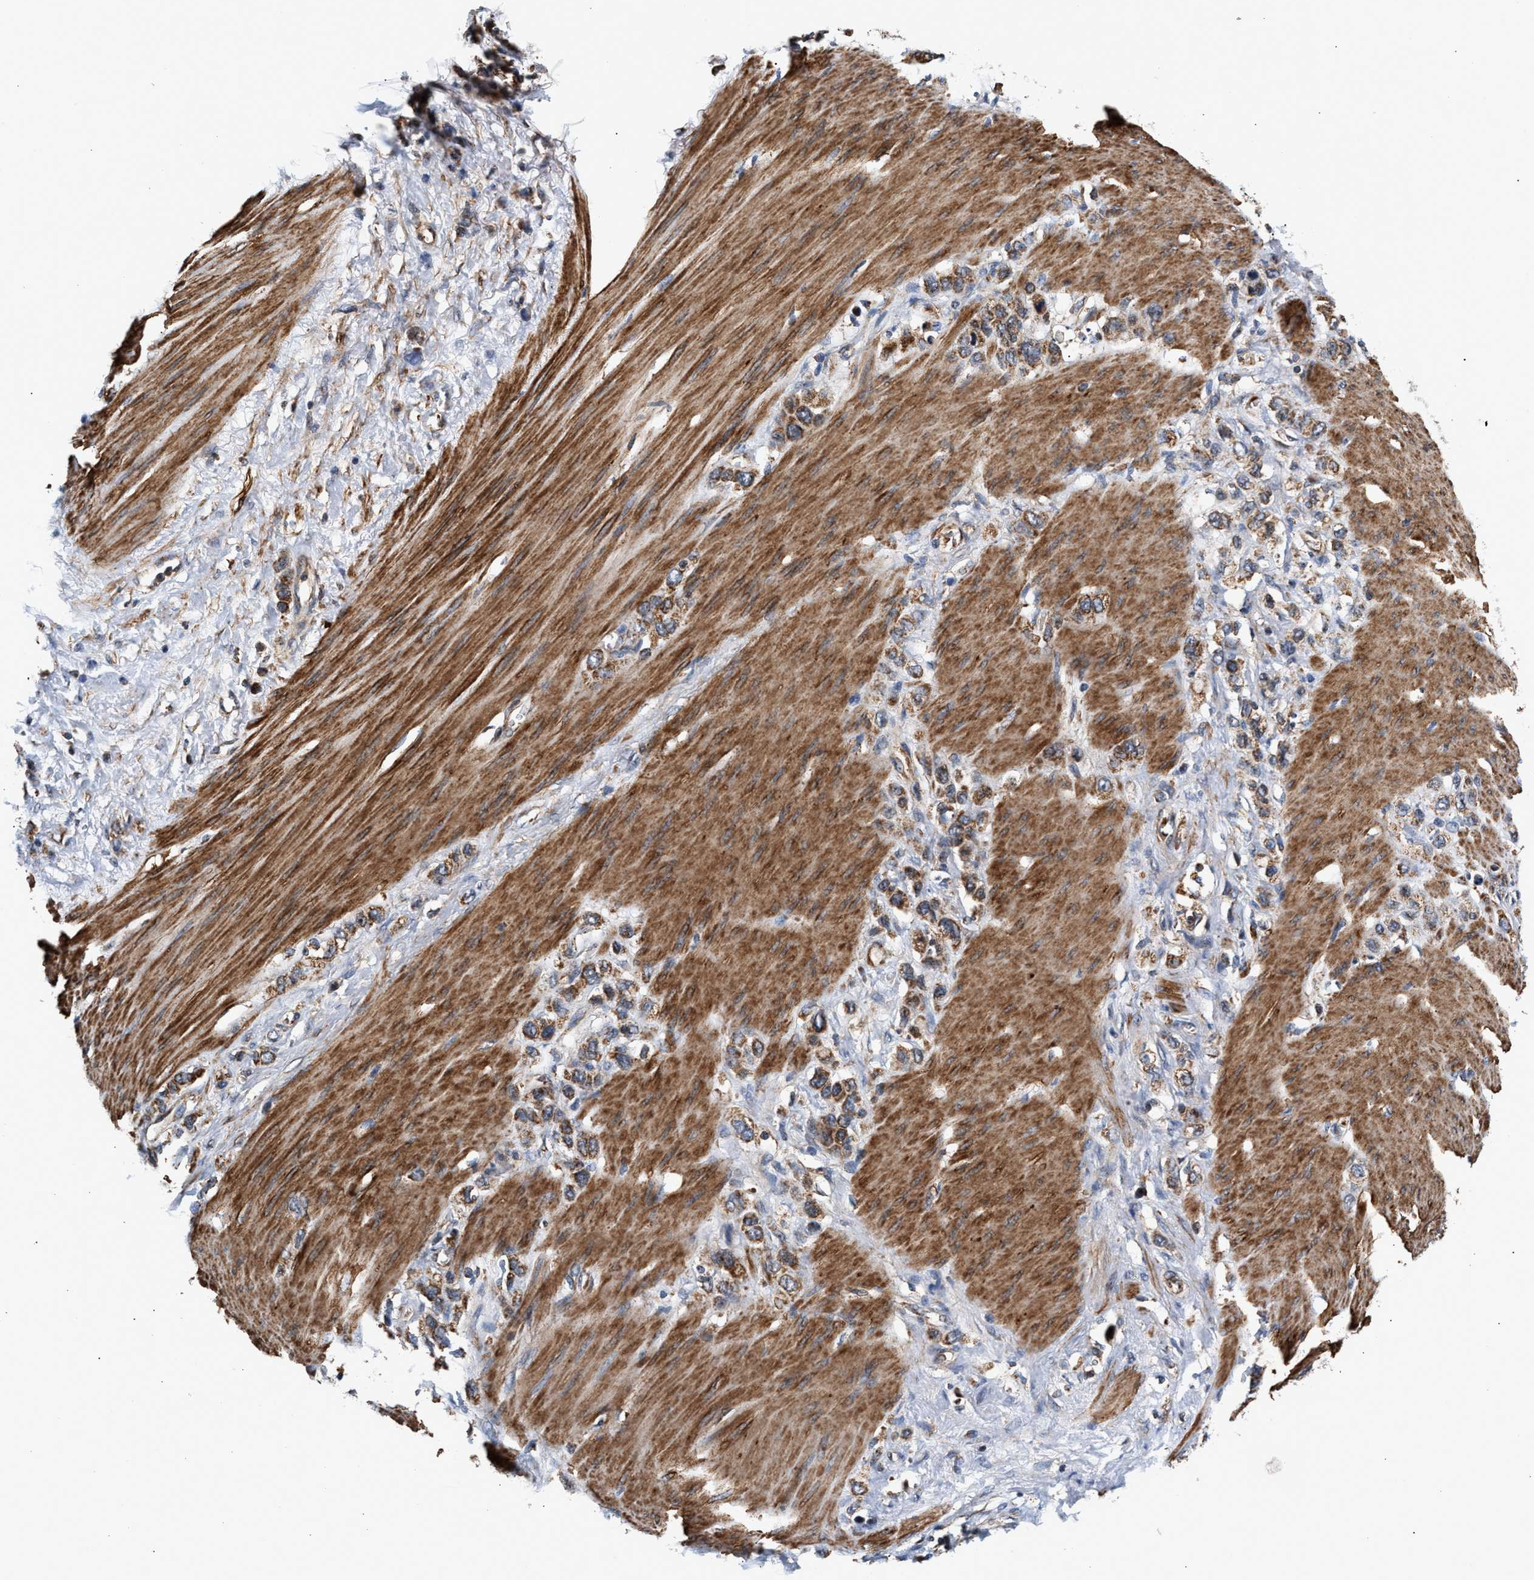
{"staining": {"intensity": "moderate", "quantity": ">75%", "location": "cytoplasmic/membranous"}, "tissue": "stomach cancer", "cell_type": "Tumor cells", "image_type": "cancer", "snomed": [{"axis": "morphology", "description": "Adenocarcinoma, NOS"}, {"axis": "morphology", "description": "Adenocarcinoma, High grade"}, {"axis": "topography", "description": "Stomach, upper"}, {"axis": "topography", "description": "Stomach, lower"}], "caption": "Protein expression analysis of high-grade adenocarcinoma (stomach) shows moderate cytoplasmic/membranous positivity in about >75% of tumor cells. (DAB IHC, brown staining for protein, blue staining for nuclei).", "gene": "SGK1", "patient": {"sex": "female", "age": 65}}